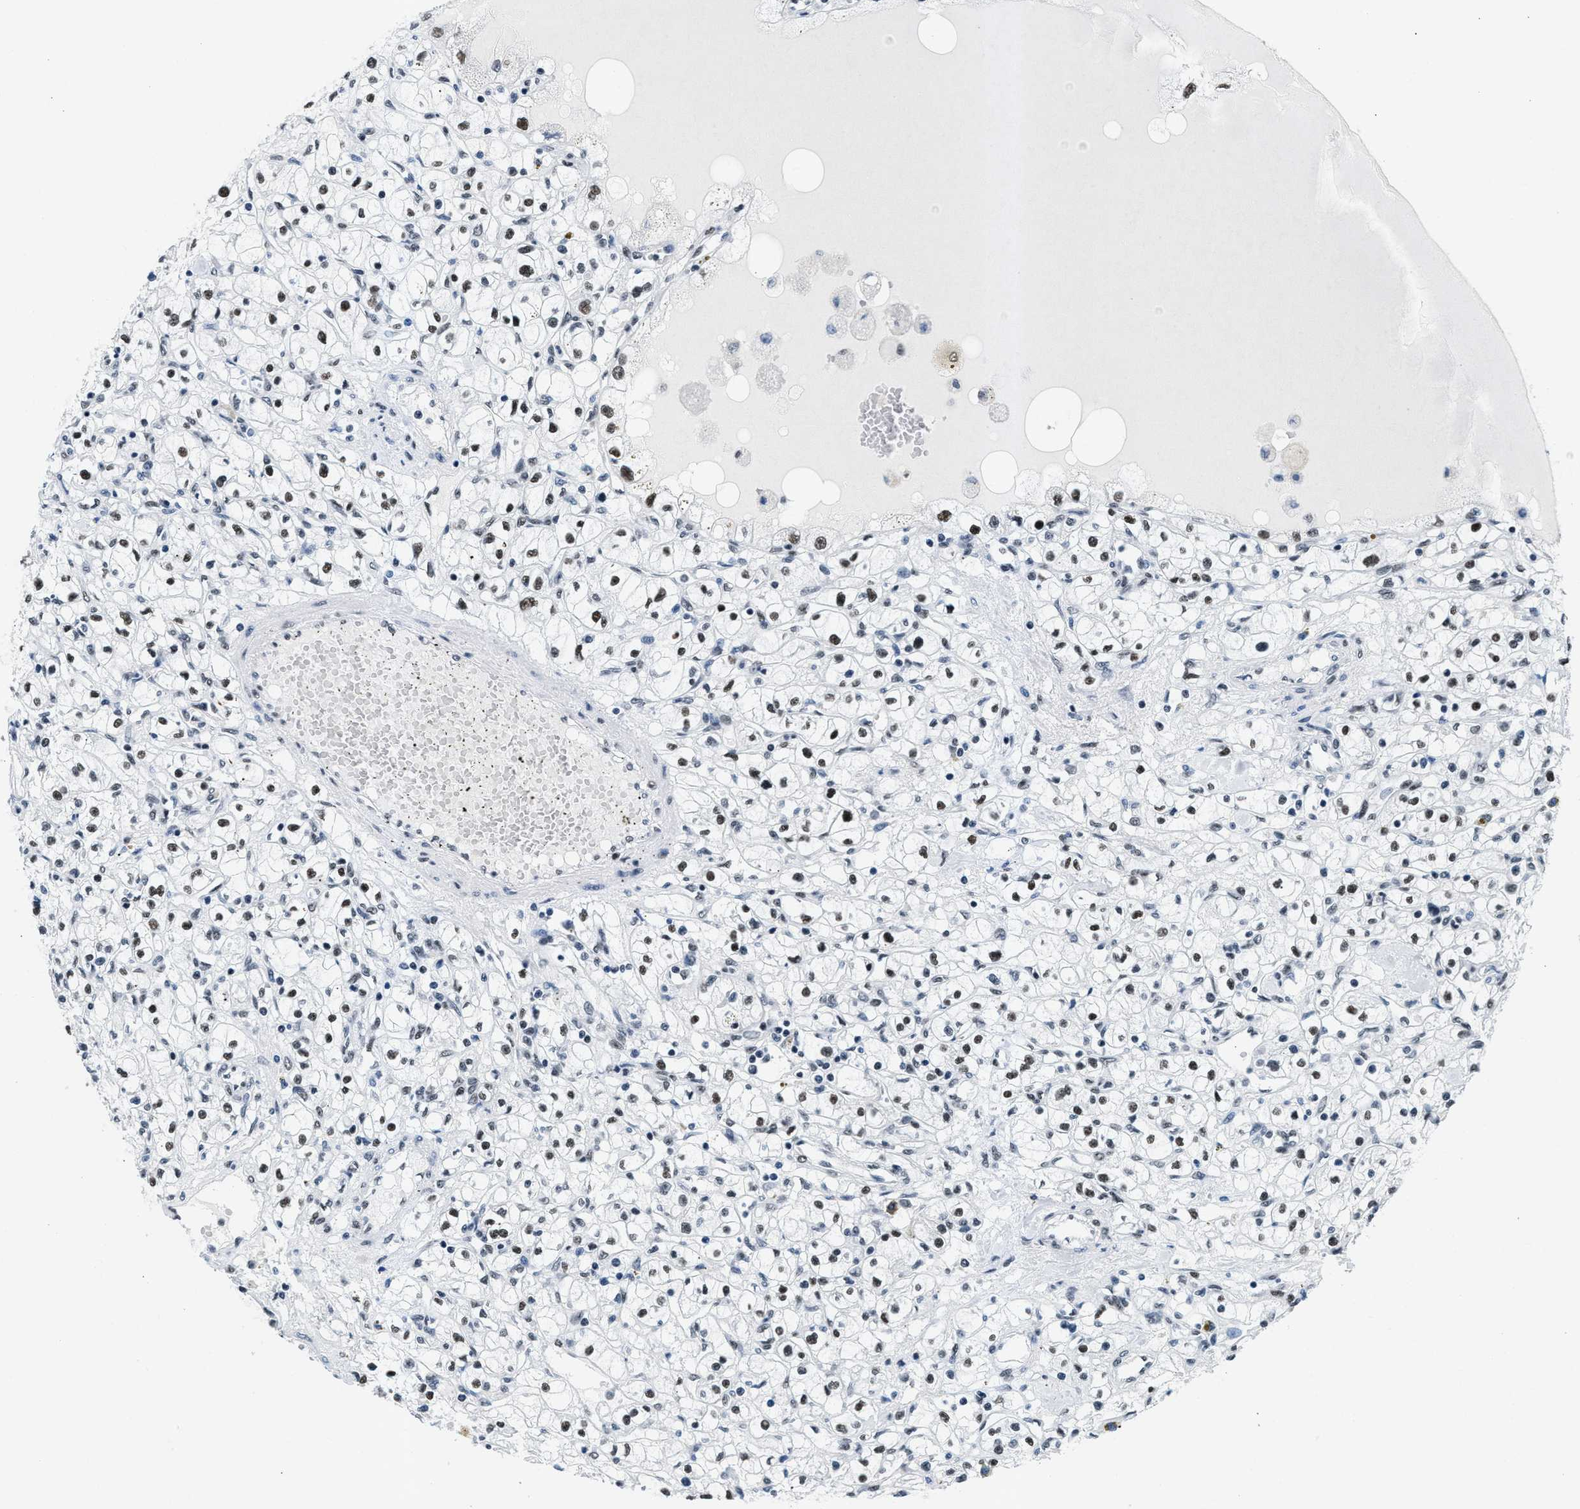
{"staining": {"intensity": "moderate", "quantity": ">75%", "location": "nuclear"}, "tissue": "renal cancer", "cell_type": "Tumor cells", "image_type": "cancer", "snomed": [{"axis": "morphology", "description": "Adenocarcinoma, NOS"}, {"axis": "topography", "description": "Kidney"}], "caption": "Tumor cells reveal moderate nuclear staining in approximately >75% of cells in renal adenocarcinoma. (Brightfield microscopy of DAB IHC at high magnification).", "gene": "ATF2", "patient": {"sex": "male", "age": 56}}